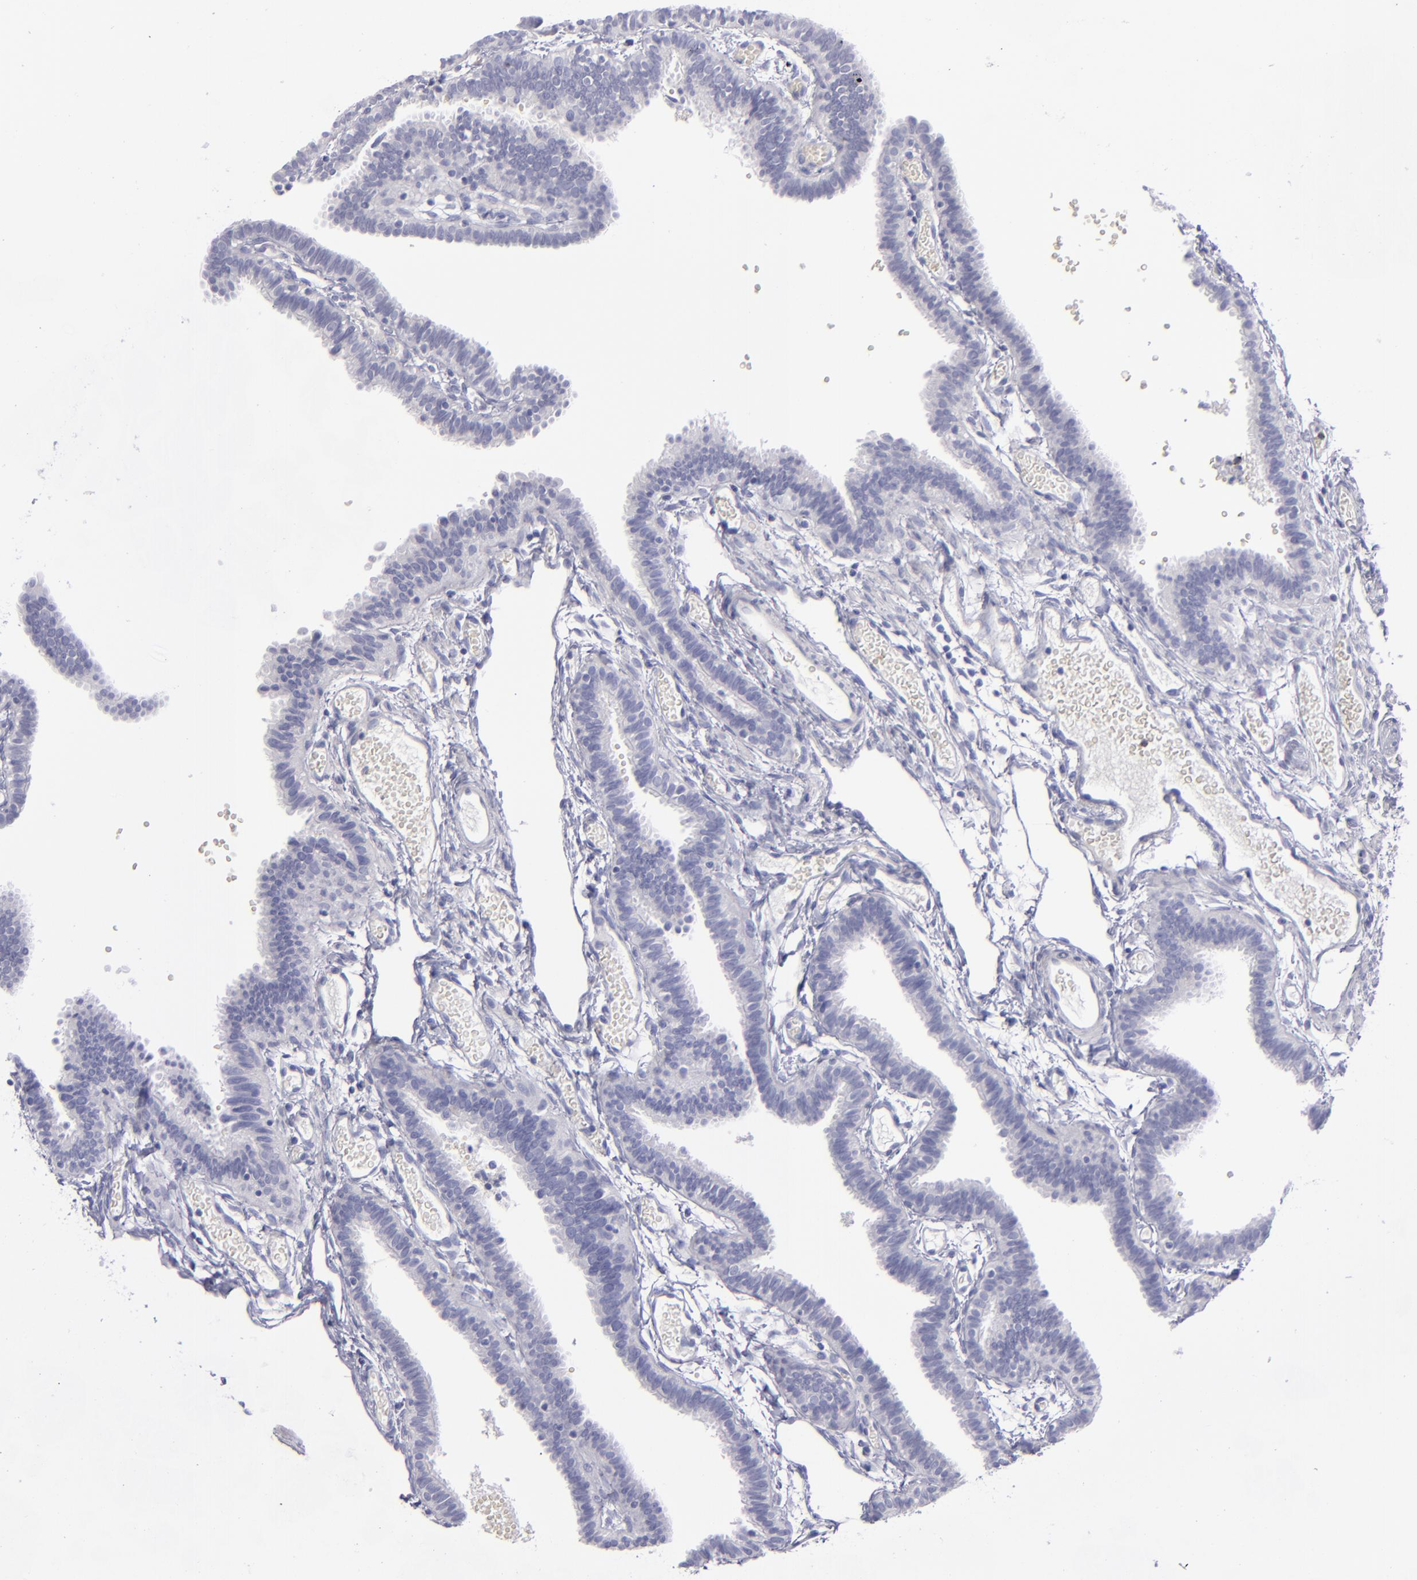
{"staining": {"intensity": "negative", "quantity": "none", "location": "none"}, "tissue": "fallopian tube", "cell_type": "Glandular cells", "image_type": "normal", "snomed": [{"axis": "morphology", "description": "Normal tissue, NOS"}, {"axis": "topography", "description": "Fallopian tube"}], "caption": "A high-resolution photomicrograph shows IHC staining of normal fallopian tube, which reveals no significant staining in glandular cells.", "gene": "CD22", "patient": {"sex": "female", "age": 29}}